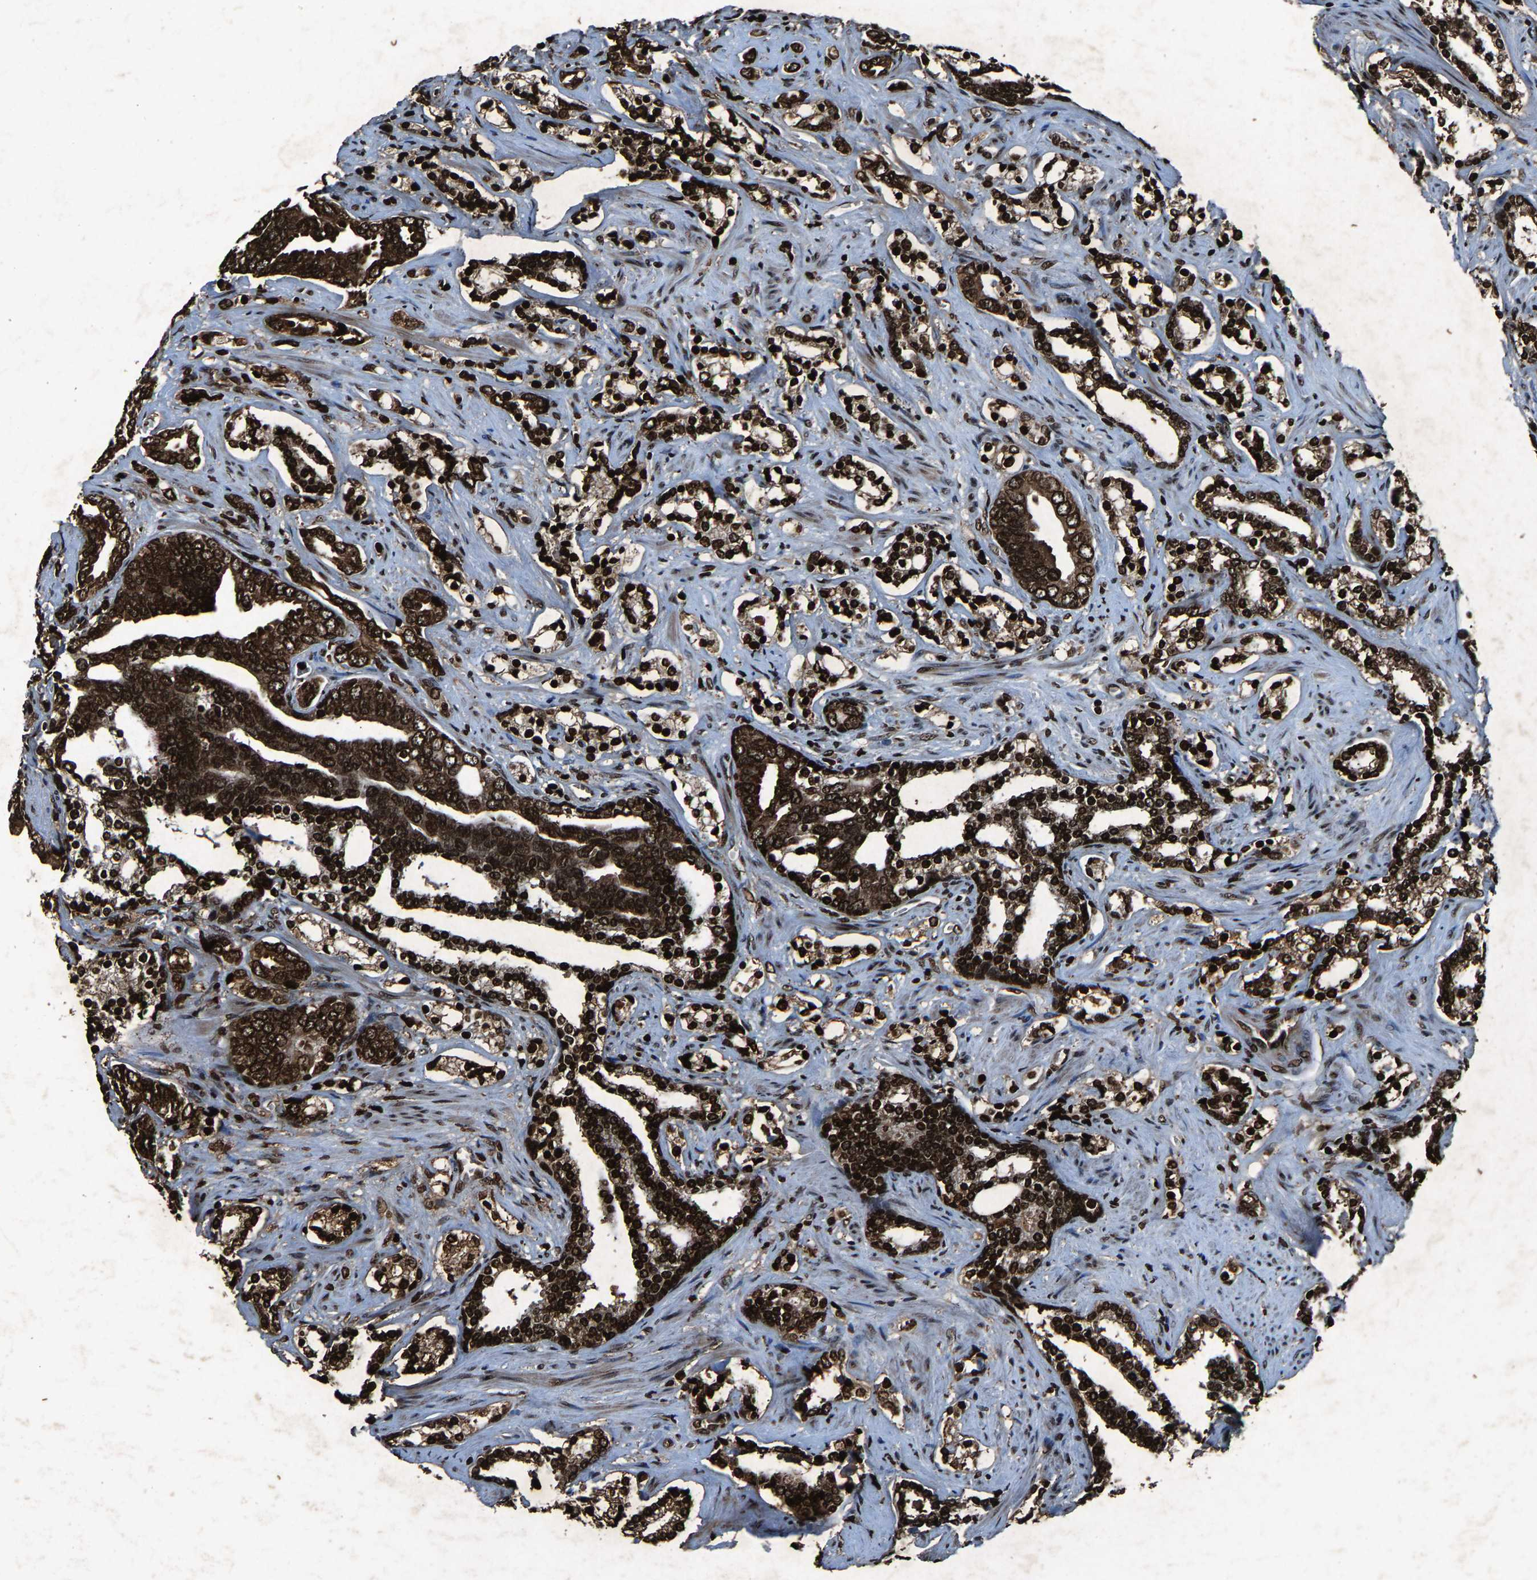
{"staining": {"intensity": "strong", "quantity": ">75%", "location": "cytoplasmic/membranous,nuclear"}, "tissue": "prostate cancer", "cell_type": "Tumor cells", "image_type": "cancer", "snomed": [{"axis": "morphology", "description": "Adenocarcinoma, Medium grade"}, {"axis": "topography", "description": "Prostate"}], "caption": "Protein expression analysis of medium-grade adenocarcinoma (prostate) demonstrates strong cytoplasmic/membranous and nuclear positivity in about >75% of tumor cells.", "gene": "H4C1", "patient": {"sex": "male", "age": 67}}